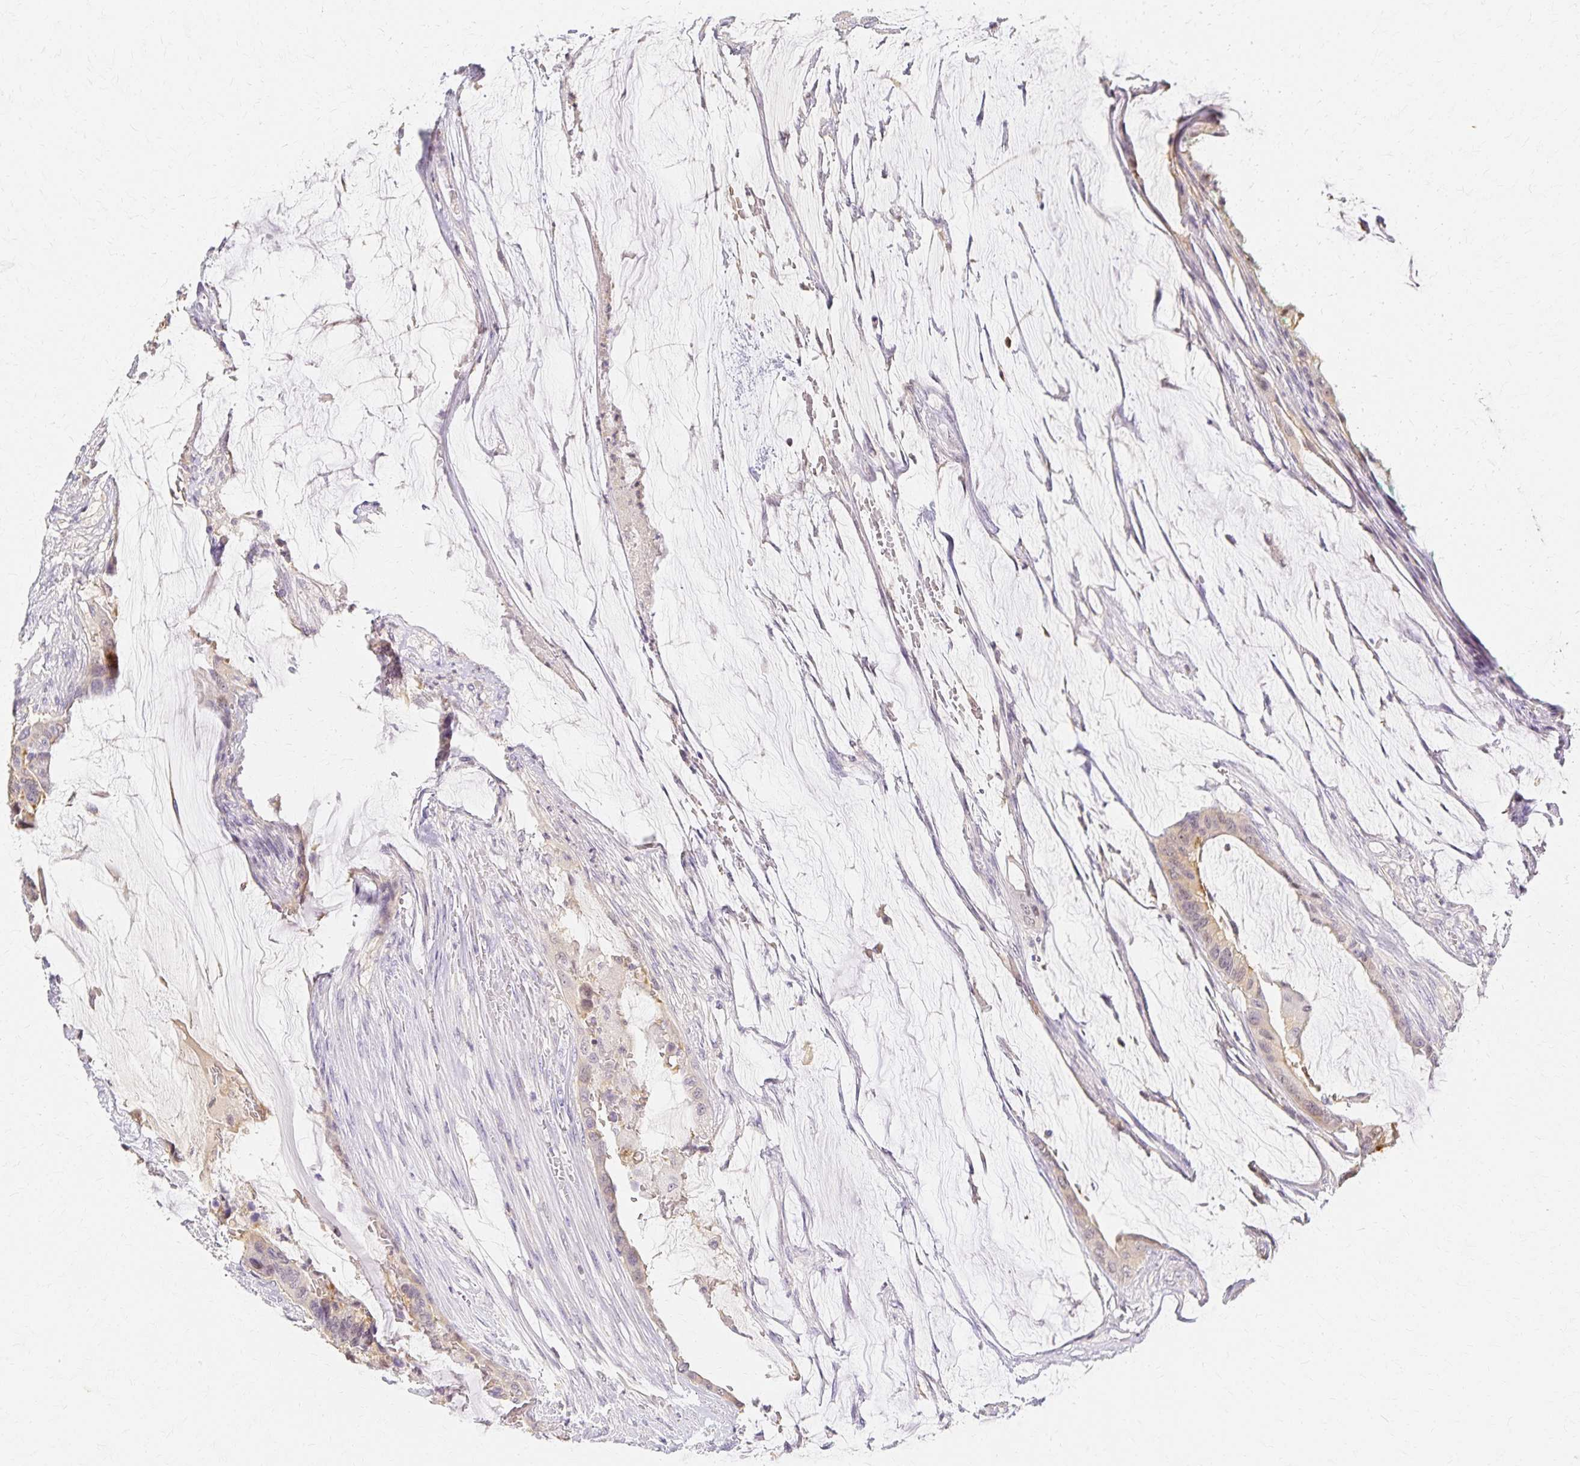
{"staining": {"intensity": "negative", "quantity": "none", "location": "none"}, "tissue": "colorectal cancer", "cell_type": "Tumor cells", "image_type": "cancer", "snomed": [{"axis": "morphology", "description": "Adenocarcinoma, NOS"}, {"axis": "topography", "description": "Rectum"}], "caption": "A high-resolution image shows IHC staining of colorectal cancer, which shows no significant staining in tumor cells.", "gene": "AZGP1", "patient": {"sex": "female", "age": 59}}